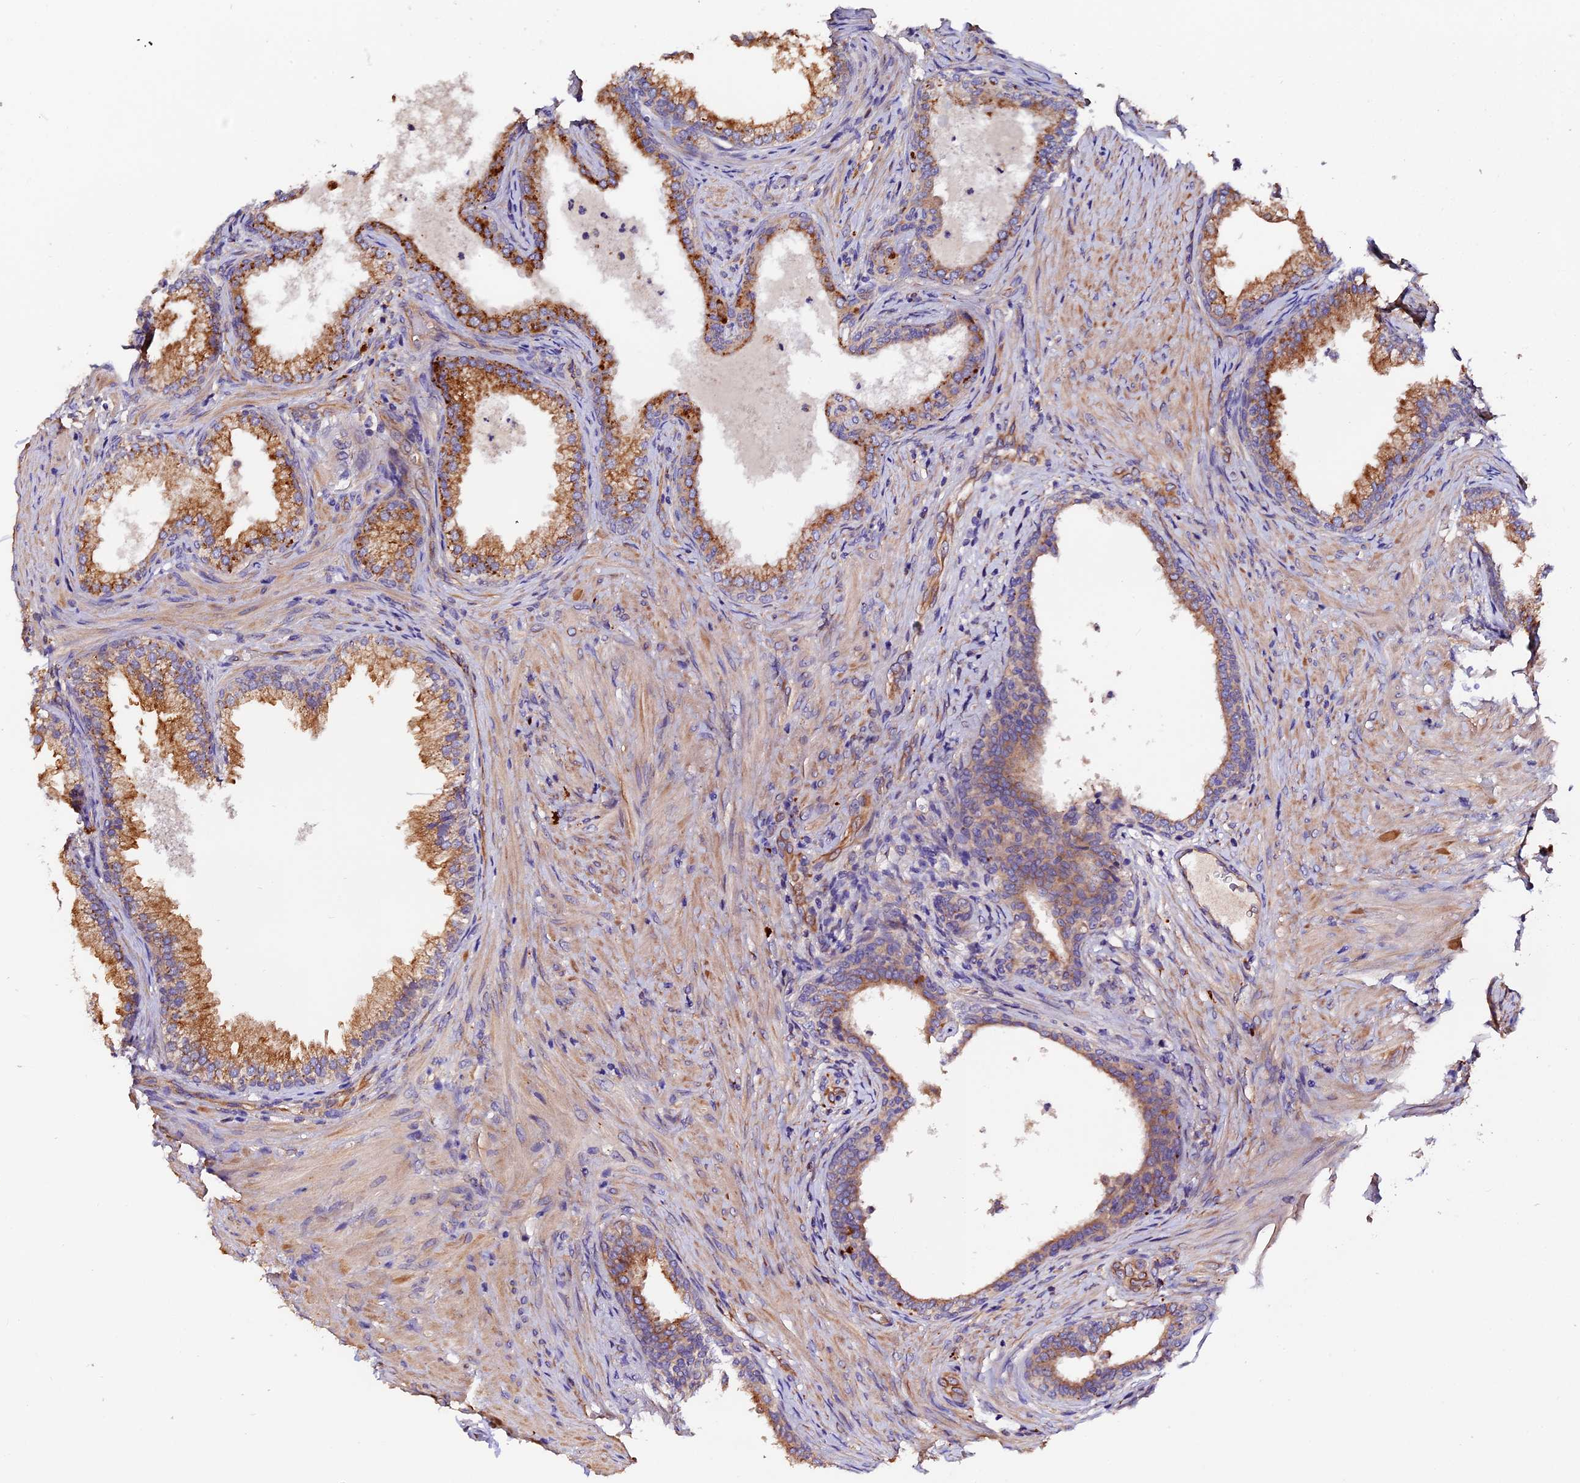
{"staining": {"intensity": "strong", "quantity": ">75%", "location": "cytoplasmic/membranous"}, "tissue": "prostate", "cell_type": "Glandular cells", "image_type": "normal", "snomed": [{"axis": "morphology", "description": "Normal tissue, NOS"}, {"axis": "topography", "description": "Prostate"}], "caption": "Immunohistochemistry photomicrograph of benign prostate: human prostate stained using immunohistochemistry (IHC) shows high levels of strong protein expression localized specifically in the cytoplasmic/membranous of glandular cells, appearing as a cytoplasmic/membranous brown color.", "gene": "CLN5", "patient": {"sex": "male", "age": 76}}